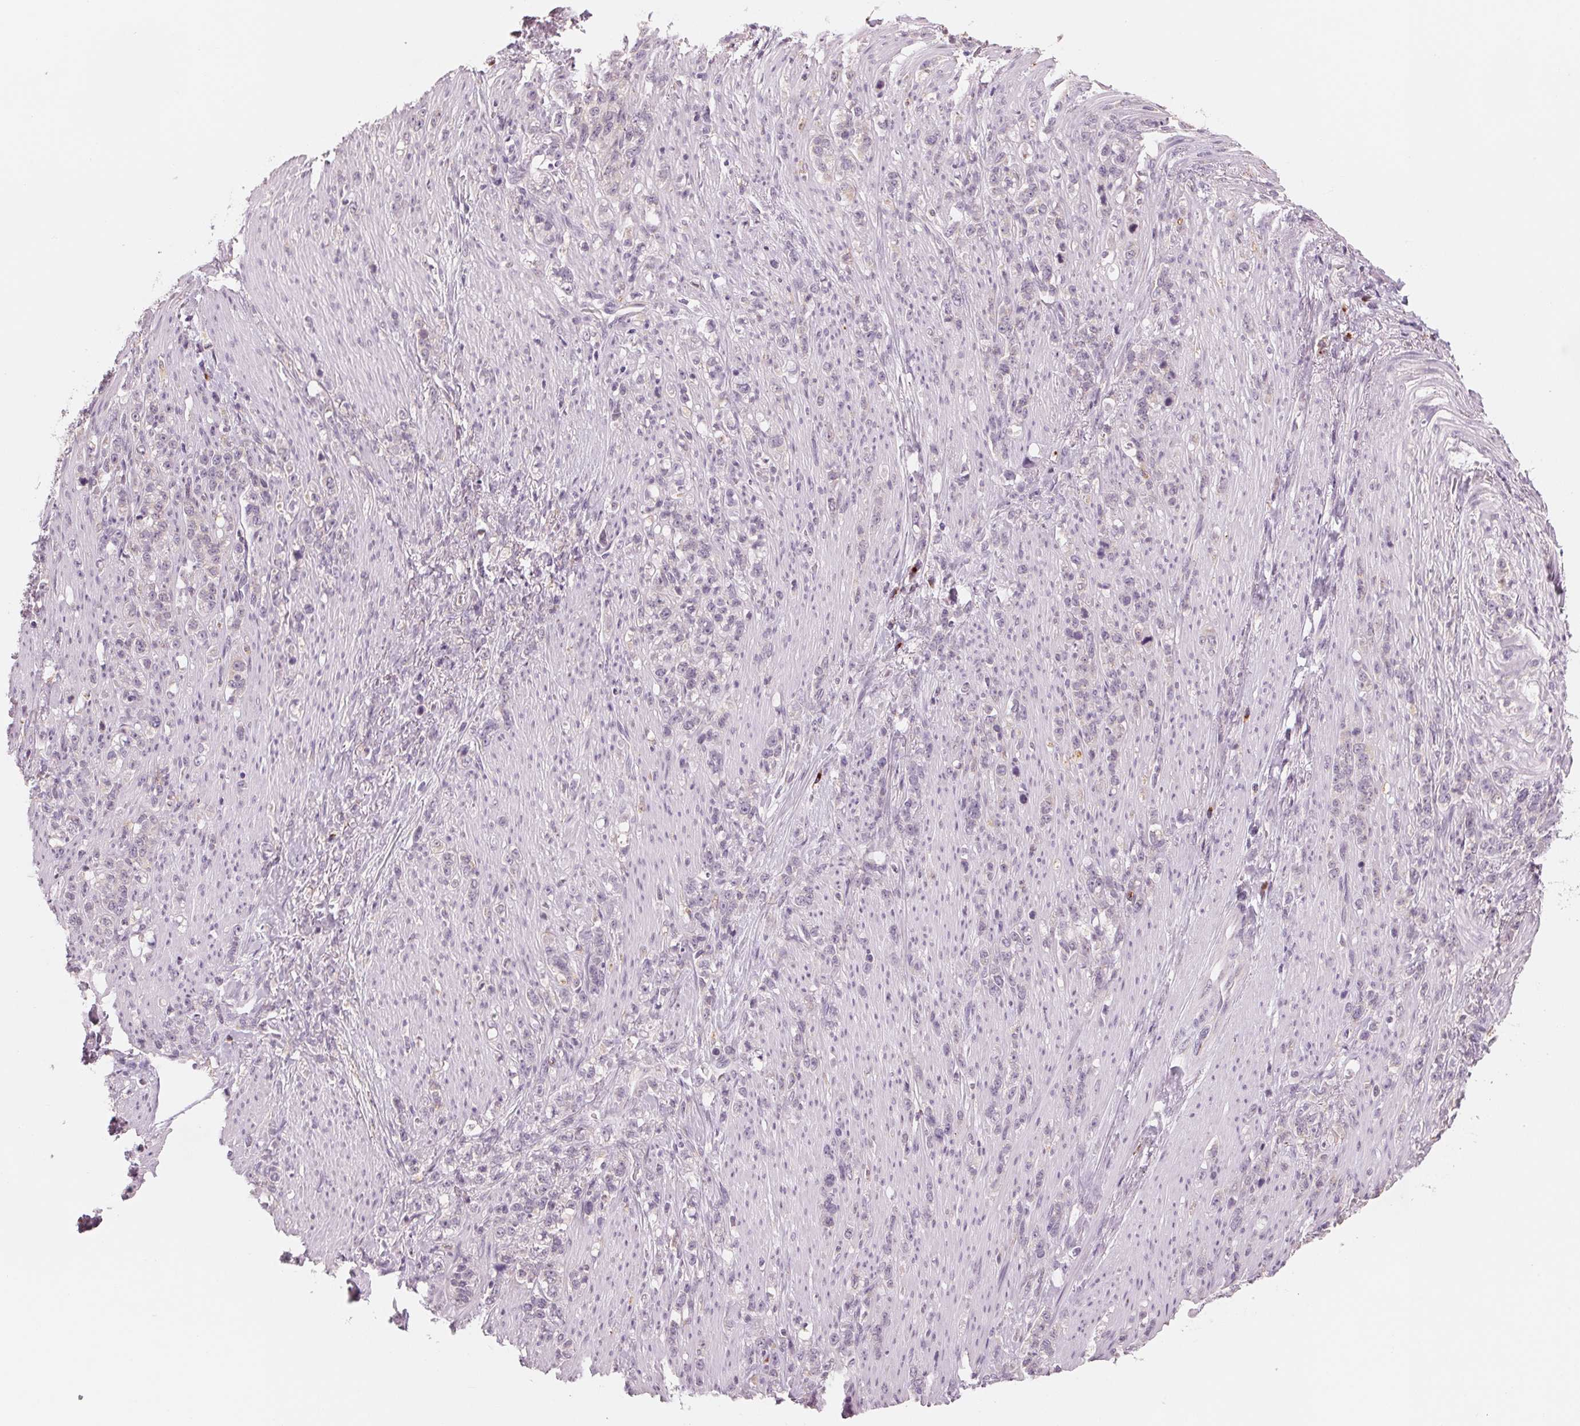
{"staining": {"intensity": "negative", "quantity": "none", "location": "none"}, "tissue": "stomach cancer", "cell_type": "Tumor cells", "image_type": "cancer", "snomed": [{"axis": "morphology", "description": "Adenocarcinoma, NOS"}, {"axis": "topography", "description": "Stomach, lower"}], "caption": "Human stomach cancer stained for a protein using IHC demonstrates no staining in tumor cells.", "gene": "IL9R", "patient": {"sex": "male", "age": 88}}